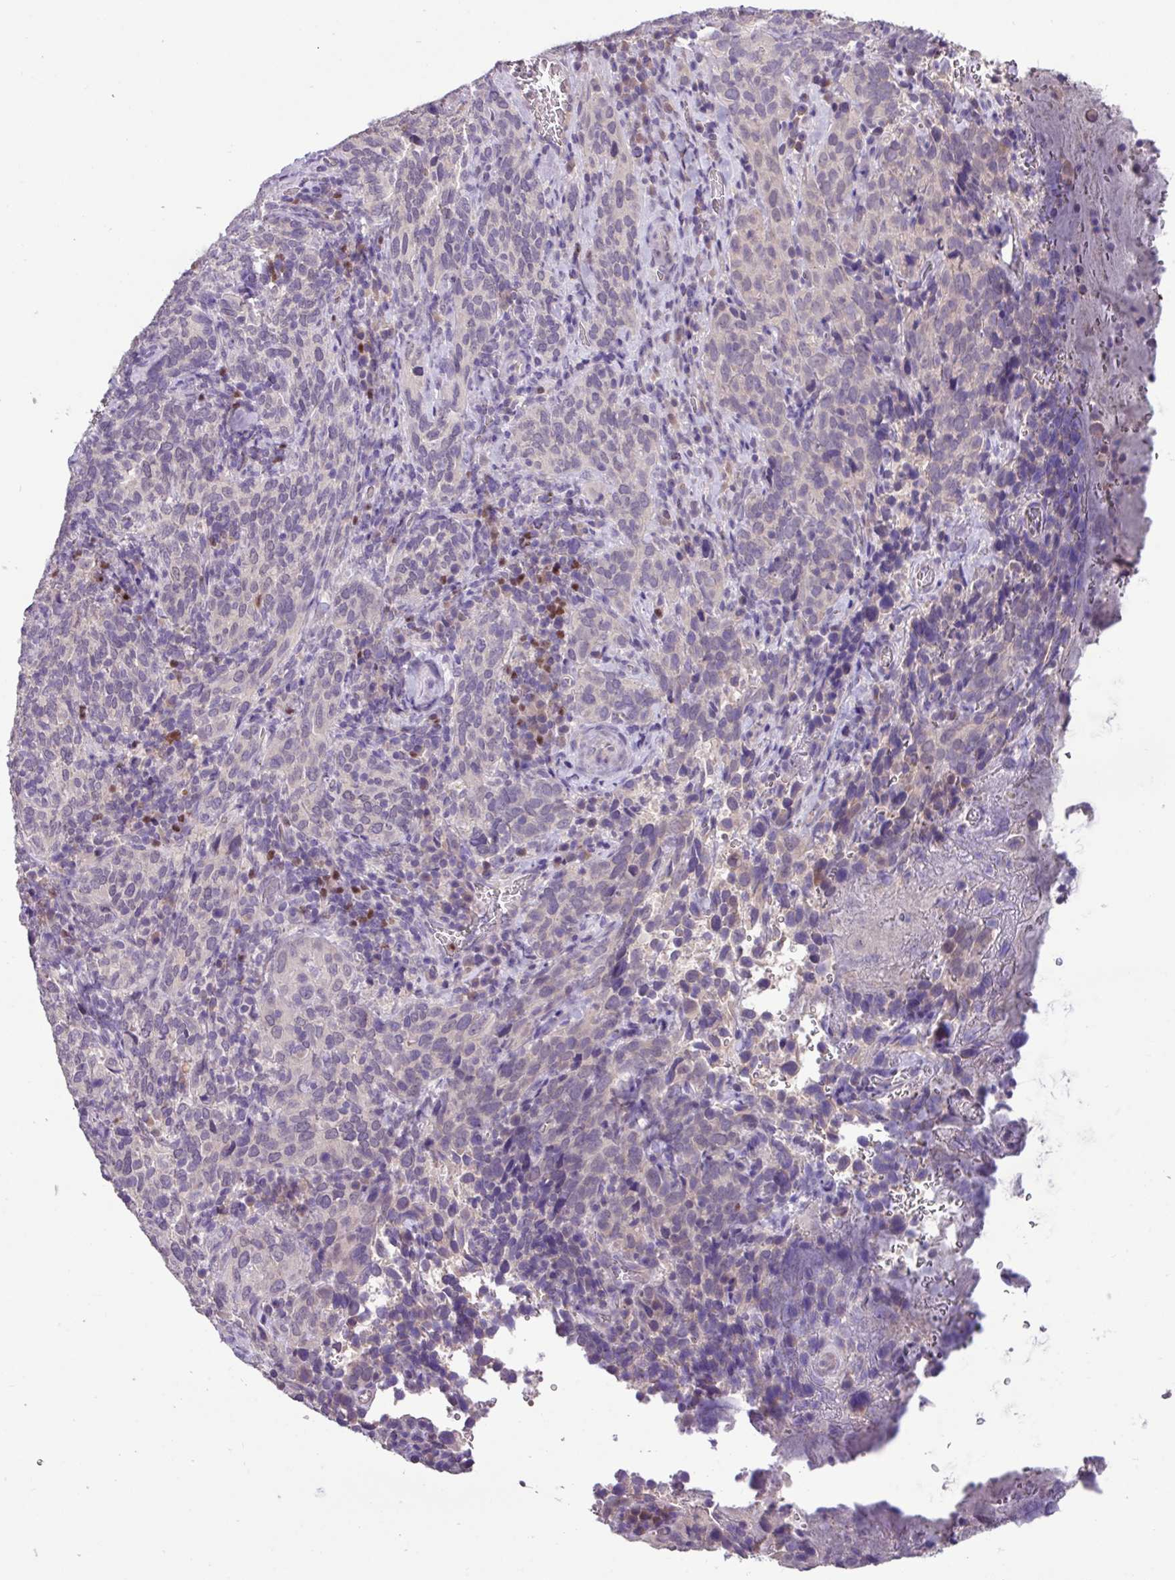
{"staining": {"intensity": "negative", "quantity": "none", "location": "none"}, "tissue": "cervical cancer", "cell_type": "Tumor cells", "image_type": "cancer", "snomed": [{"axis": "morphology", "description": "Squamous cell carcinoma, NOS"}, {"axis": "topography", "description": "Cervix"}], "caption": "Immunohistochemical staining of cervical cancer (squamous cell carcinoma) demonstrates no significant staining in tumor cells. (Stains: DAB (3,3'-diaminobenzidine) IHC with hematoxylin counter stain, Microscopy: brightfield microscopy at high magnification).", "gene": "PAX8", "patient": {"sex": "female", "age": 51}}